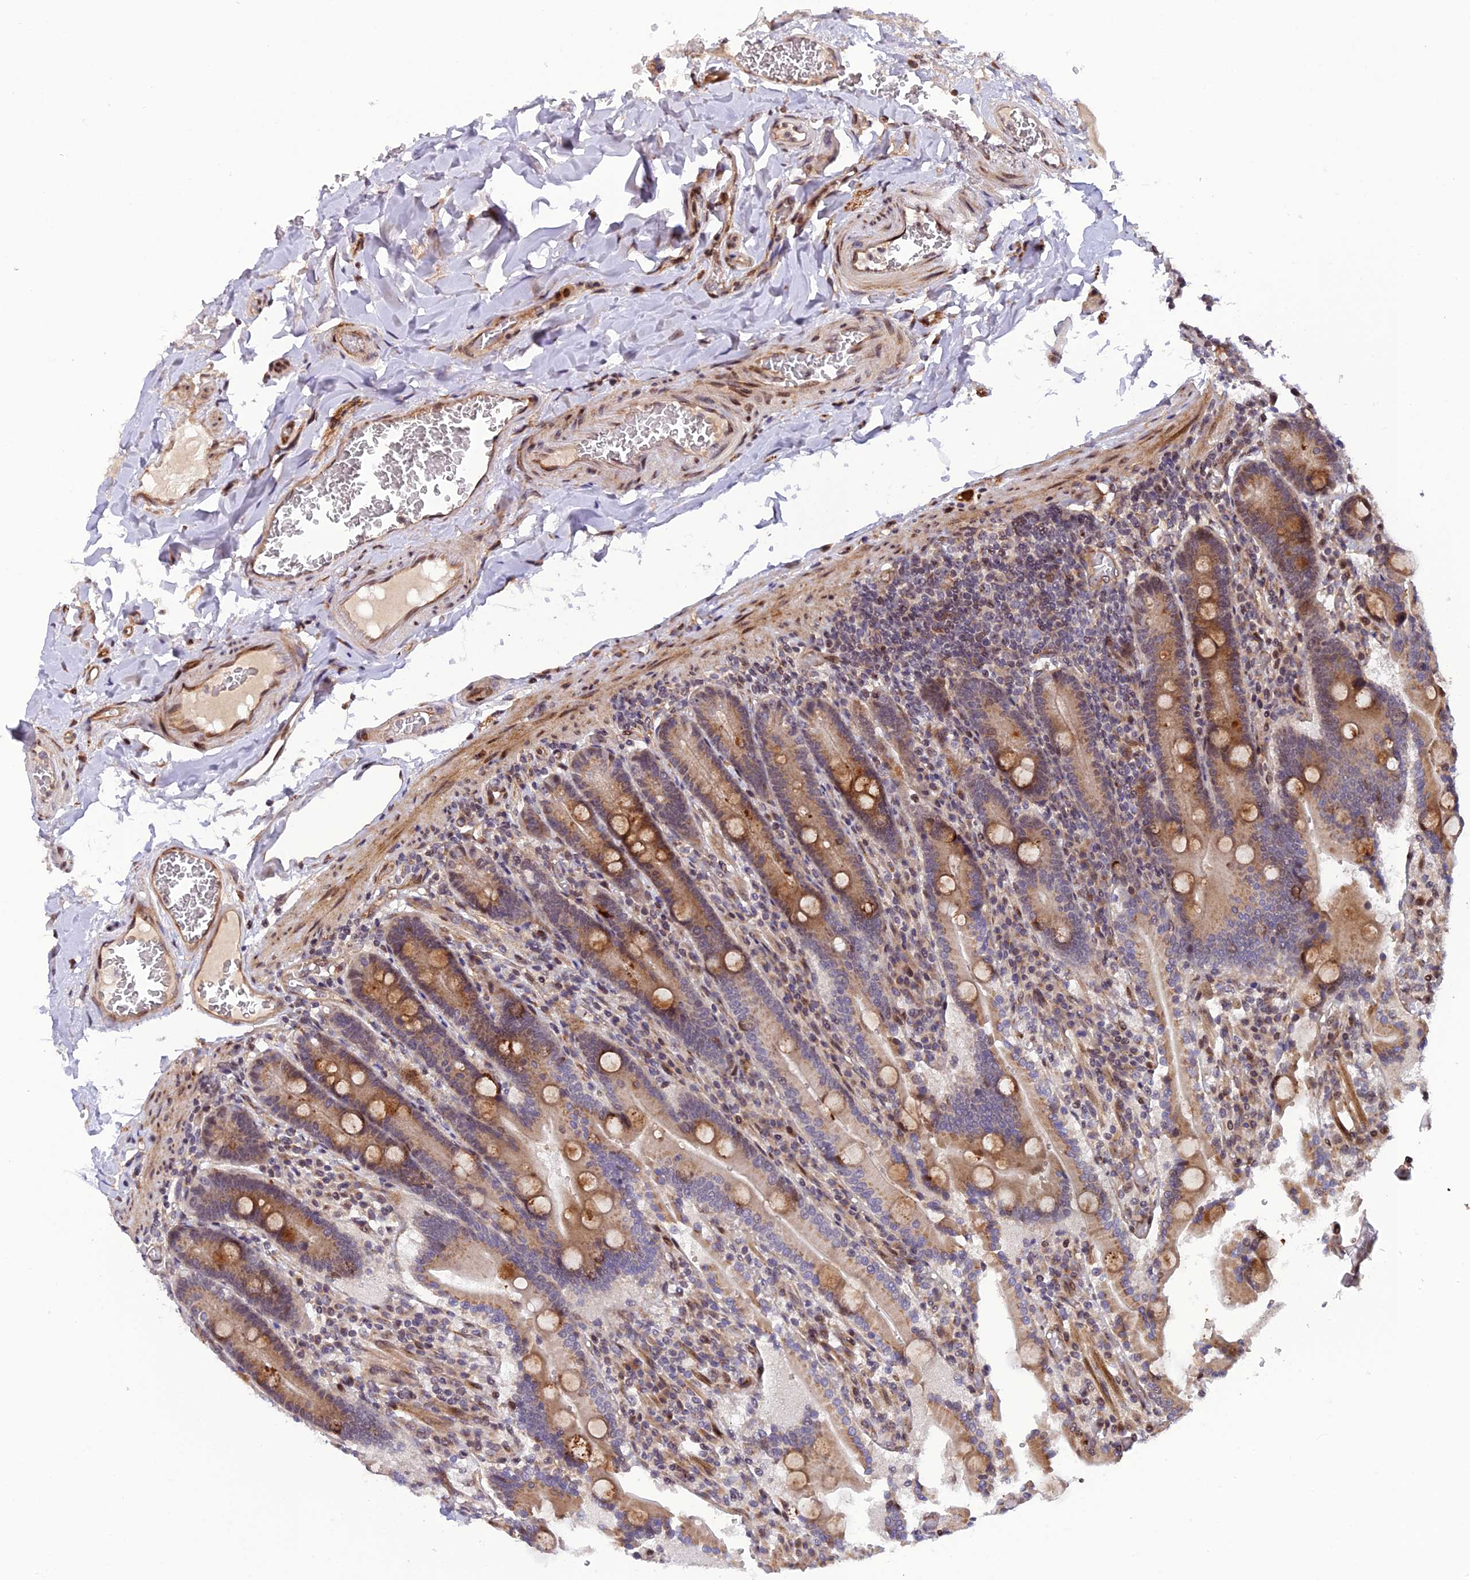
{"staining": {"intensity": "strong", "quantity": "25%-75%", "location": "cytoplasmic/membranous"}, "tissue": "duodenum", "cell_type": "Glandular cells", "image_type": "normal", "snomed": [{"axis": "morphology", "description": "Normal tissue, NOS"}, {"axis": "topography", "description": "Duodenum"}], "caption": "An IHC image of unremarkable tissue is shown. Protein staining in brown highlights strong cytoplasmic/membranous positivity in duodenum within glandular cells.", "gene": "SMIM7", "patient": {"sex": "female", "age": 62}}